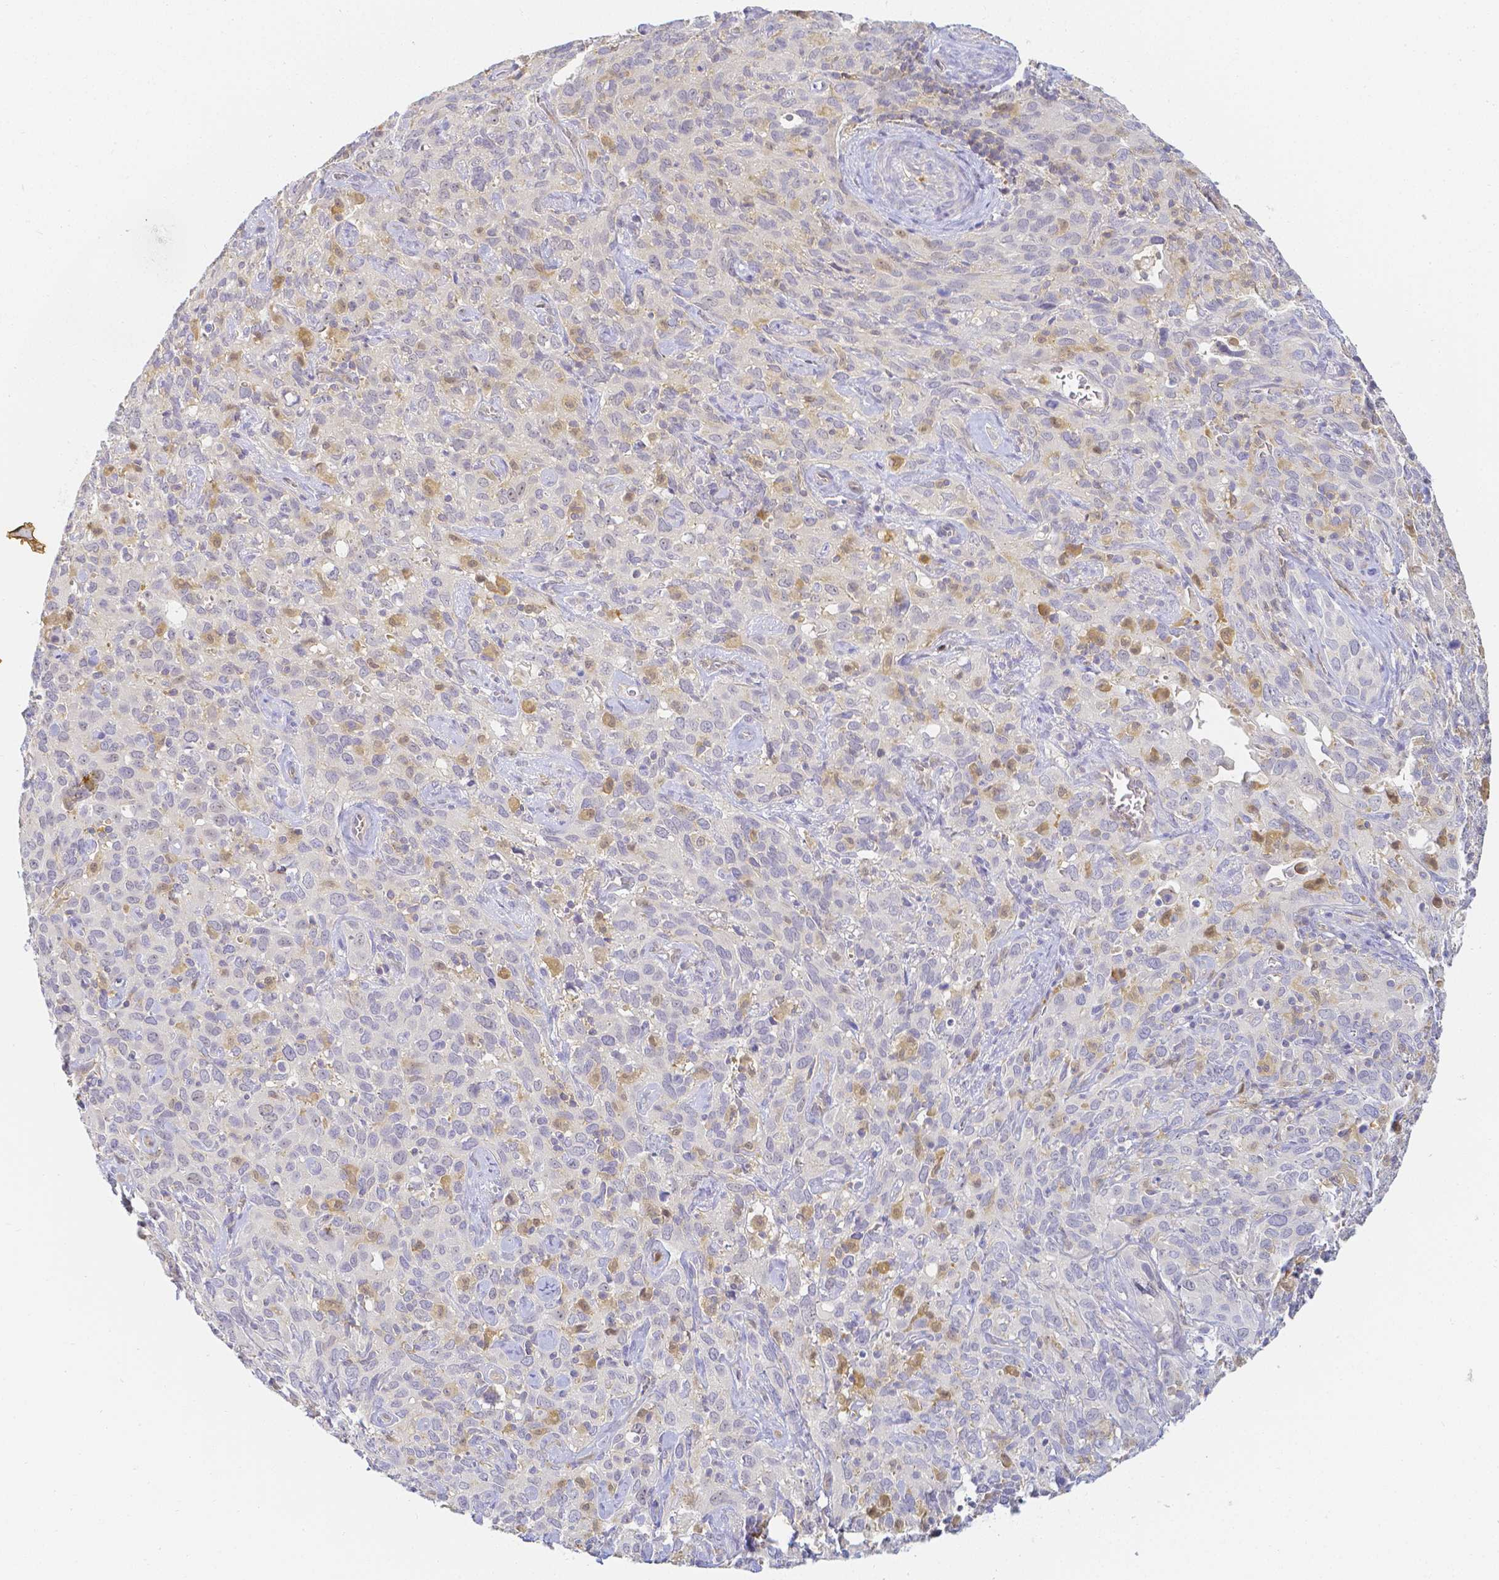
{"staining": {"intensity": "negative", "quantity": "none", "location": "none"}, "tissue": "cervical cancer", "cell_type": "Tumor cells", "image_type": "cancer", "snomed": [{"axis": "morphology", "description": "Normal tissue, NOS"}, {"axis": "morphology", "description": "Squamous cell carcinoma, NOS"}, {"axis": "topography", "description": "Cervix"}], "caption": "Tumor cells are negative for protein expression in human cervical cancer (squamous cell carcinoma).", "gene": "KCNH1", "patient": {"sex": "female", "age": 51}}